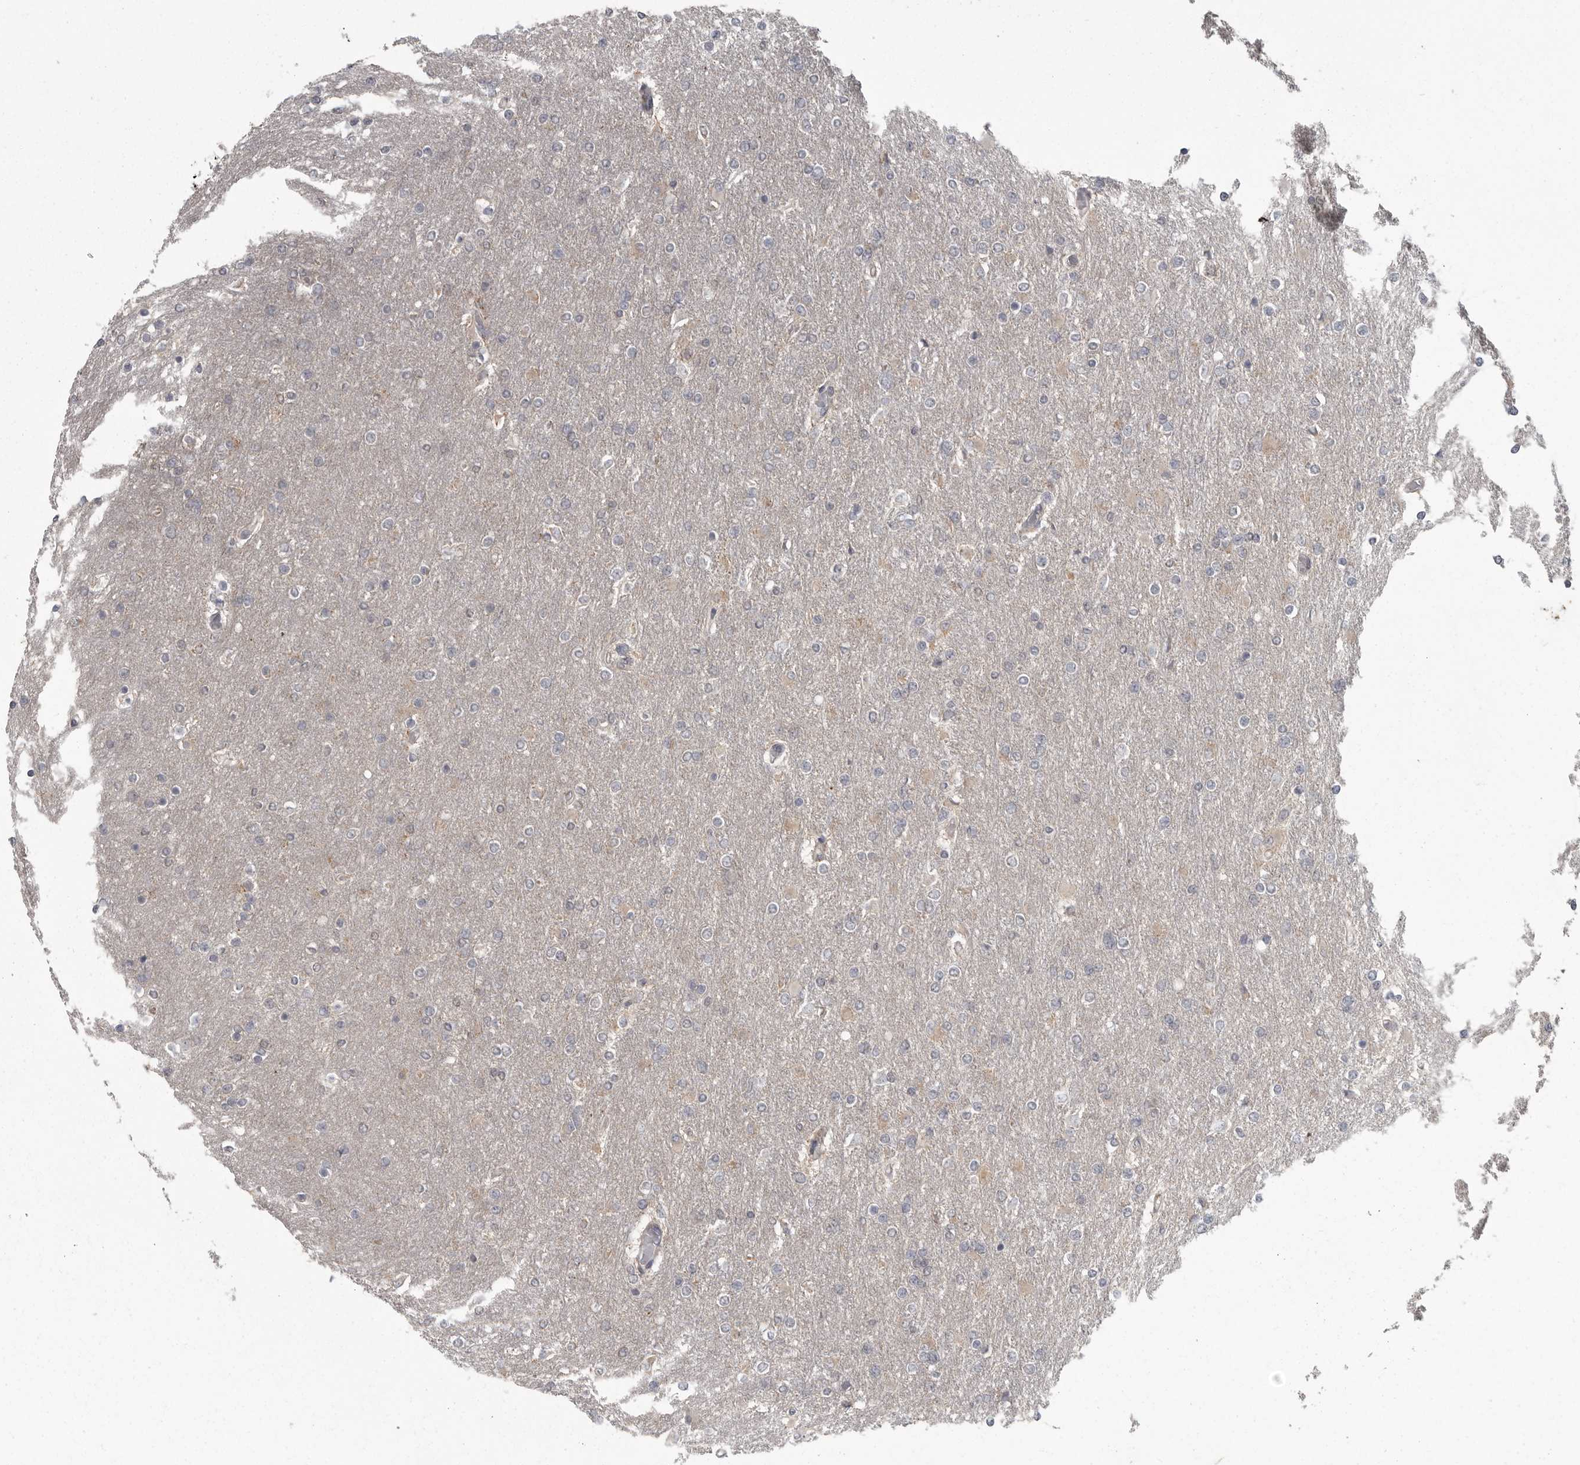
{"staining": {"intensity": "negative", "quantity": "none", "location": "none"}, "tissue": "glioma", "cell_type": "Tumor cells", "image_type": "cancer", "snomed": [{"axis": "morphology", "description": "Glioma, malignant, High grade"}, {"axis": "topography", "description": "Cerebral cortex"}], "caption": "Immunohistochemical staining of glioma demonstrates no significant expression in tumor cells.", "gene": "PPP1R9A", "patient": {"sex": "female", "age": 36}}